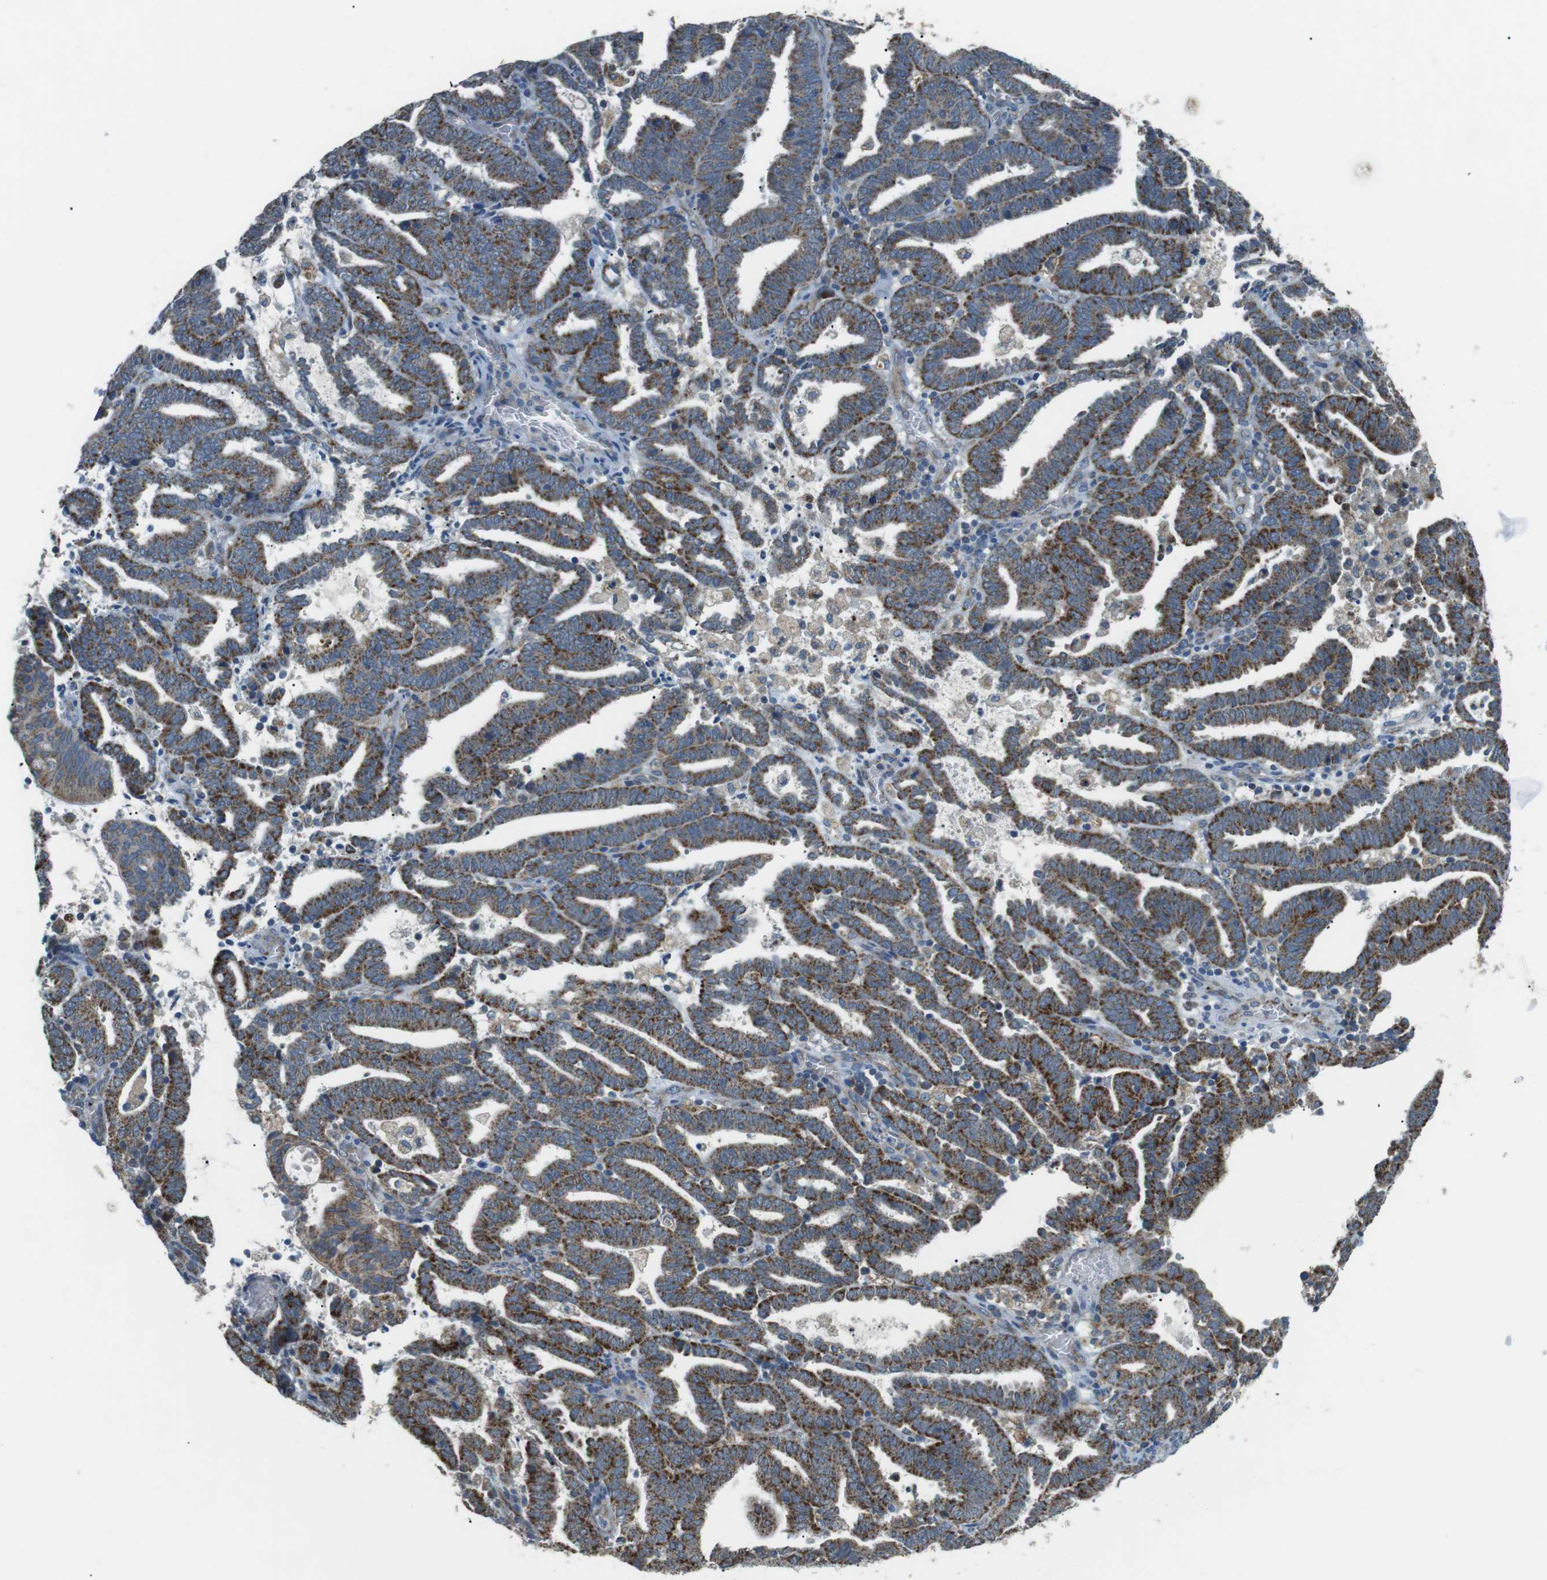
{"staining": {"intensity": "strong", "quantity": ">75%", "location": "cytoplasmic/membranous"}, "tissue": "endometrial cancer", "cell_type": "Tumor cells", "image_type": "cancer", "snomed": [{"axis": "morphology", "description": "Adenocarcinoma, NOS"}, {"axis": "topography", "description": "Uterus"}], "caption": "Endometrial cancer tissue shows strong cytoplasmic/membranous staining in approximately >75% of tumor cells (IHC, brightfield microscopy, high magnification).", "gene": "BACE1", "patient": {"sex": "female", "age": 83}}